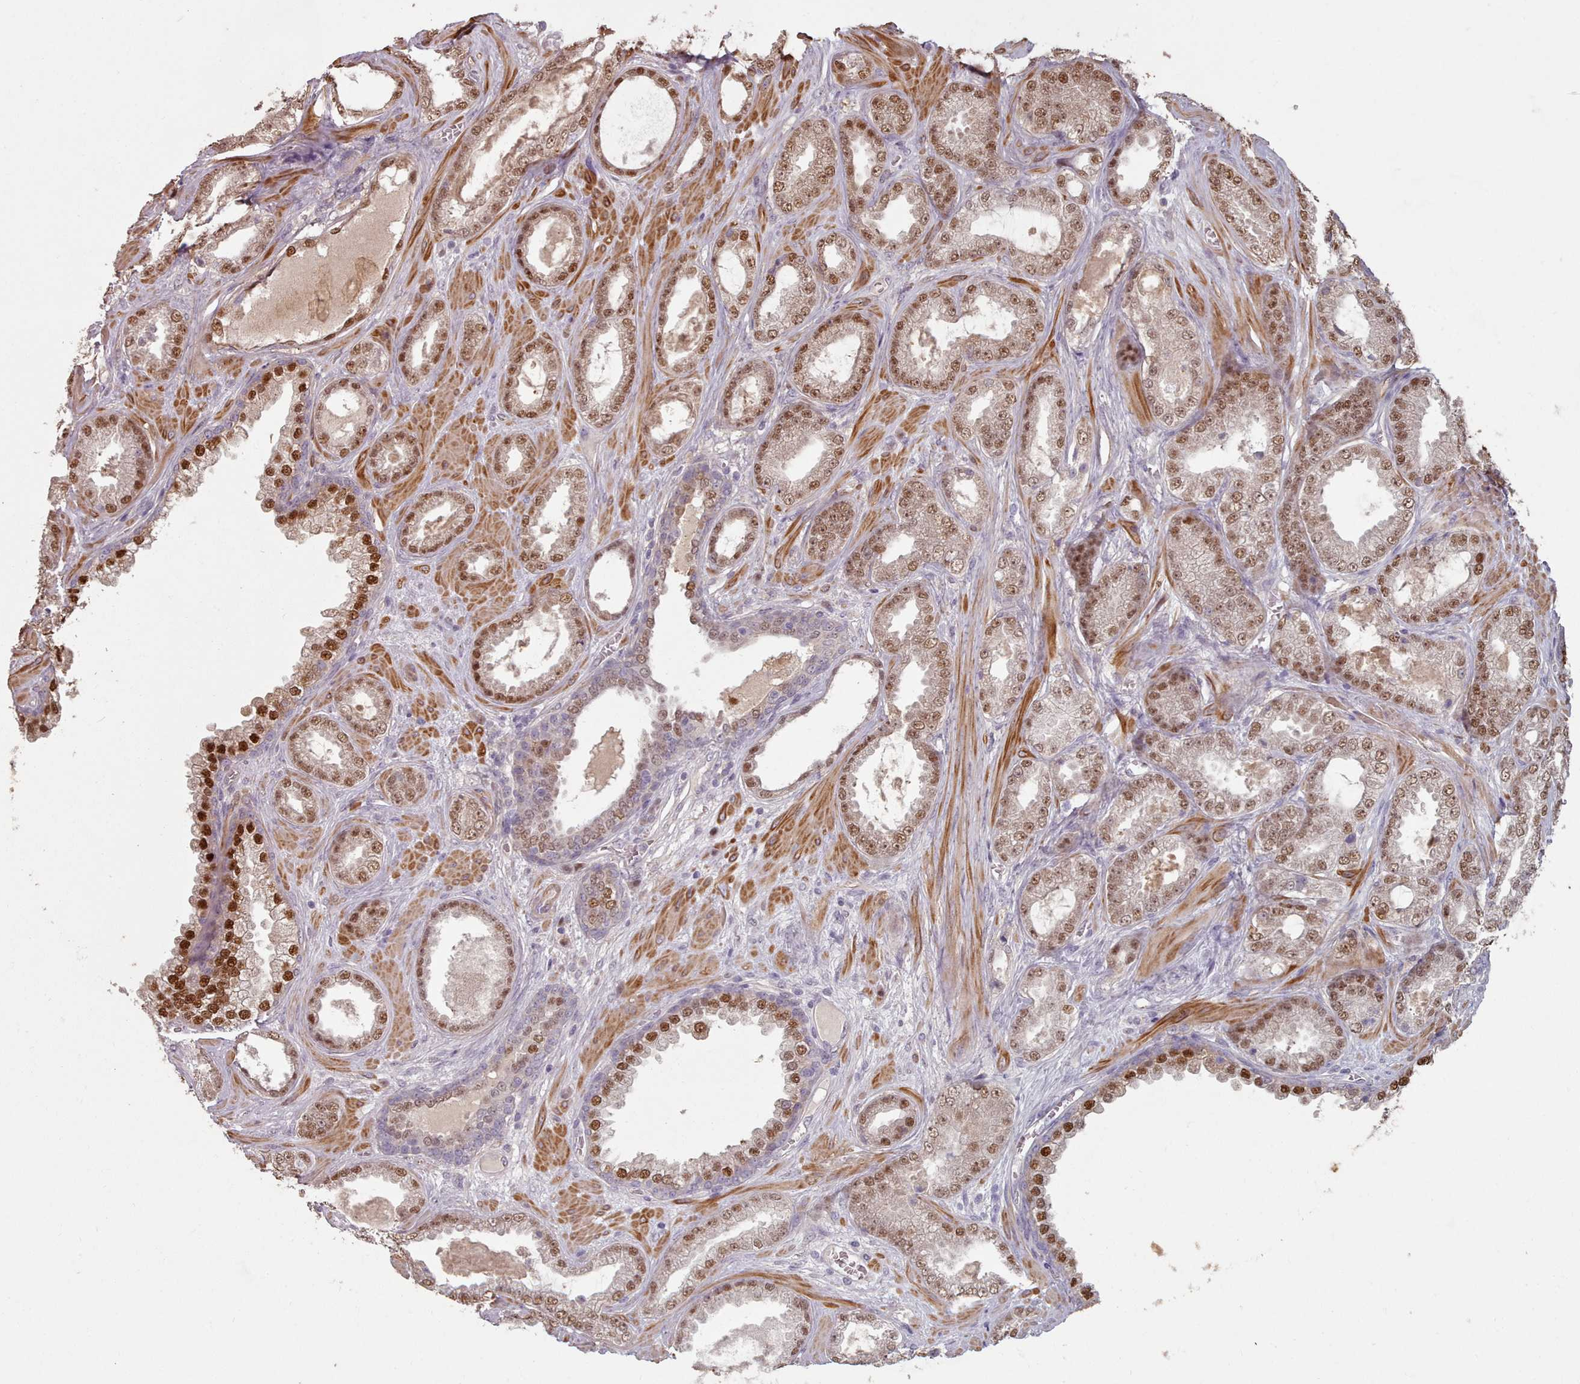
{"staining": {"intensity": "moderate", "quantity": ">75%", "location": "cytoplasmic/membranous,nuclear"}, "tissue": "prostate cancer", "cell_type": "Tumor cells", "image_type": "cancer", "snomed": [{"axis": "morphology", "description": "Adenocarcinoma, Low grade"}, {"axis": "topography", "description": "Prostate"}], "caption": "Immunohistochemistry (DAB) staining of human prostate adenocarcinoma (low-grade) displays moderate cytoplasmic/membranous and nuclear protein positivity in about >75% of tumor cells.", "gene": "ERCC6L", "patient": {"sex": "male", "age": 57}}